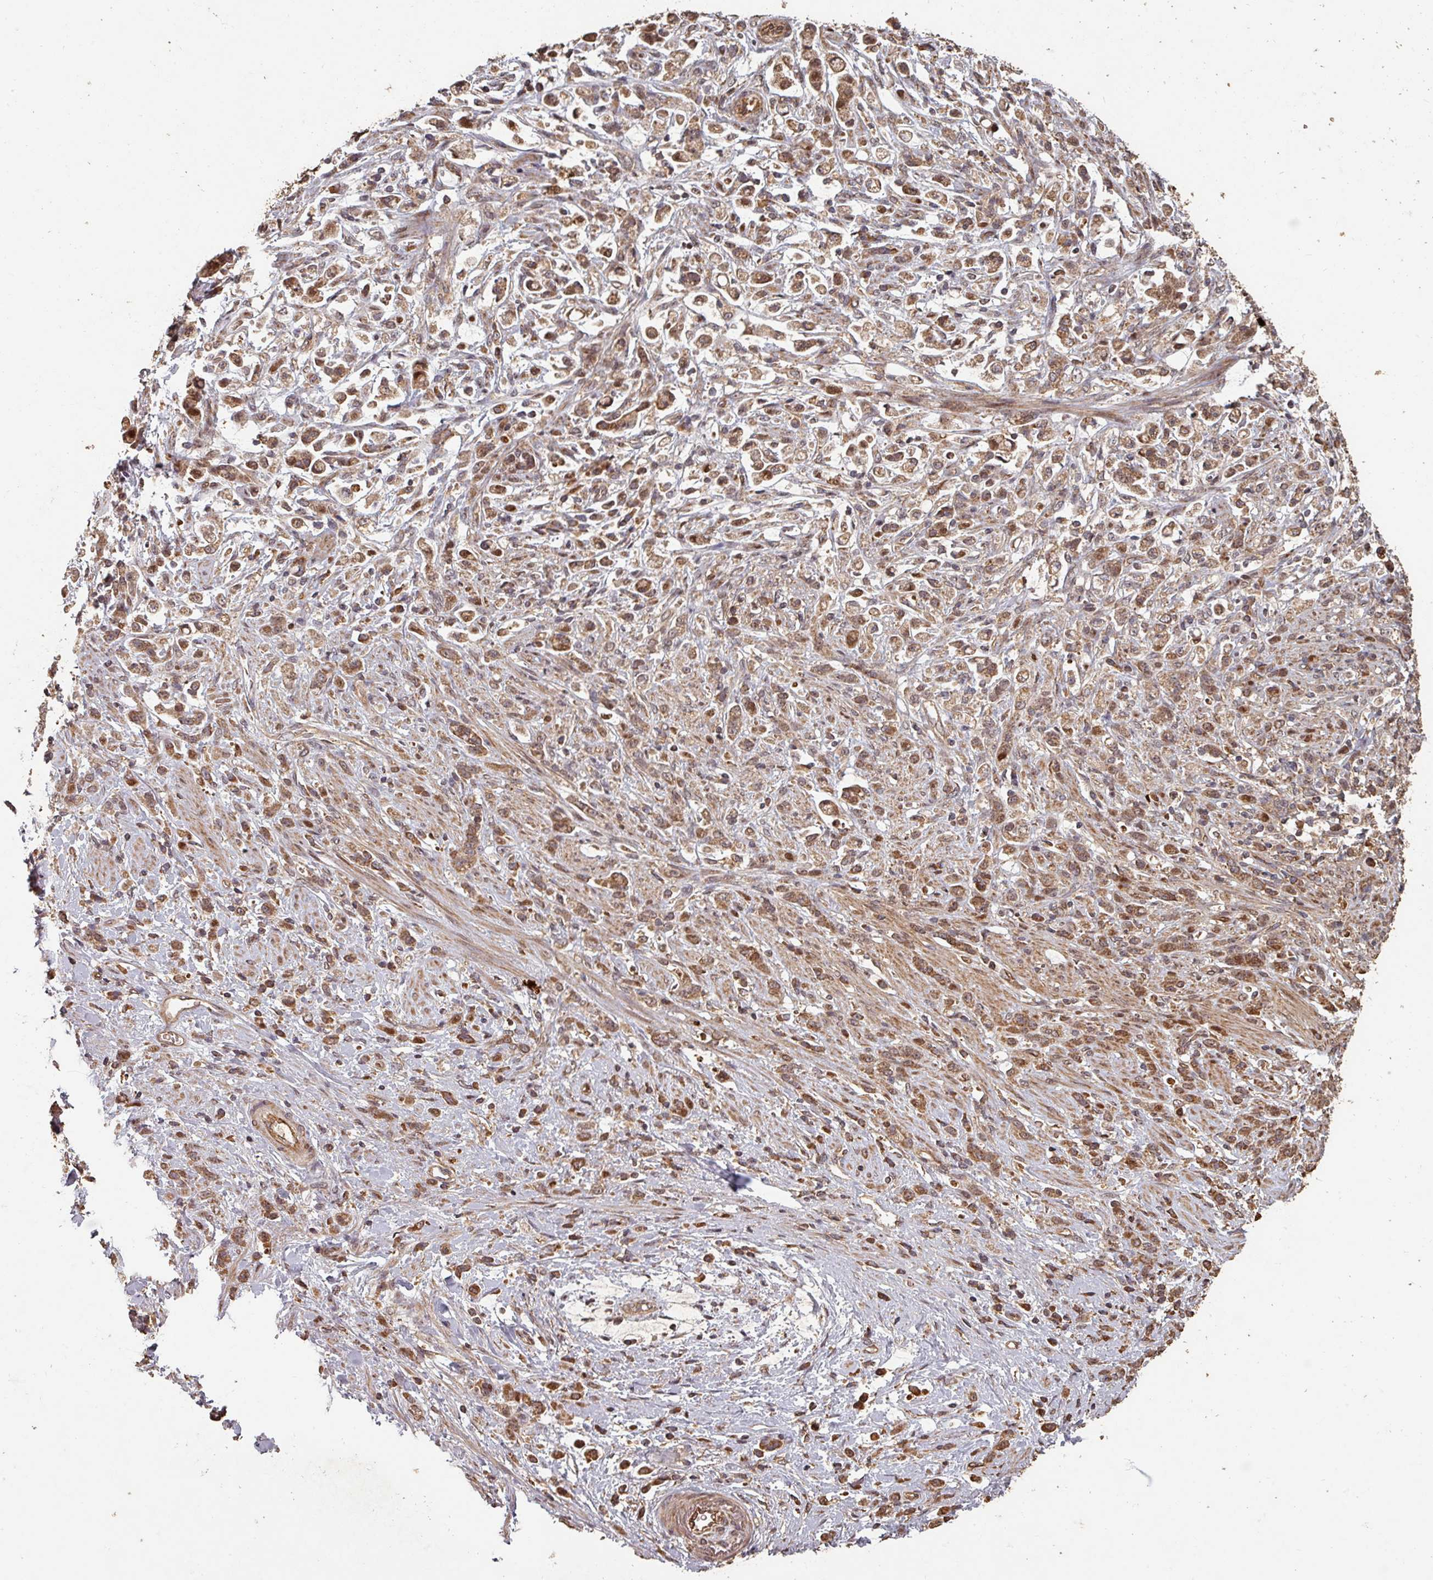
{"staining": {"intensity": "moderate", "quantity": ">75%", "location": "cytoplasmic/membranous,nuclear"}, "tissue": "stomach cancer", "cell_type": "Tumor cells", "image_type": "cancer", "snomed": [{"axis": "morphology", "description": "Adenocarcinoma, NOS"}, {"axis": "topography", "description": "Stomach"}], "caption": "Immunohistochemistry of human stomach cancer reveals medium levels of moderate cytoplasmic/membranous and nuclear staining in approximately >75% of tumor cells.", "gene": "EID1", "patient": {"sex": "female", "age": 60}}